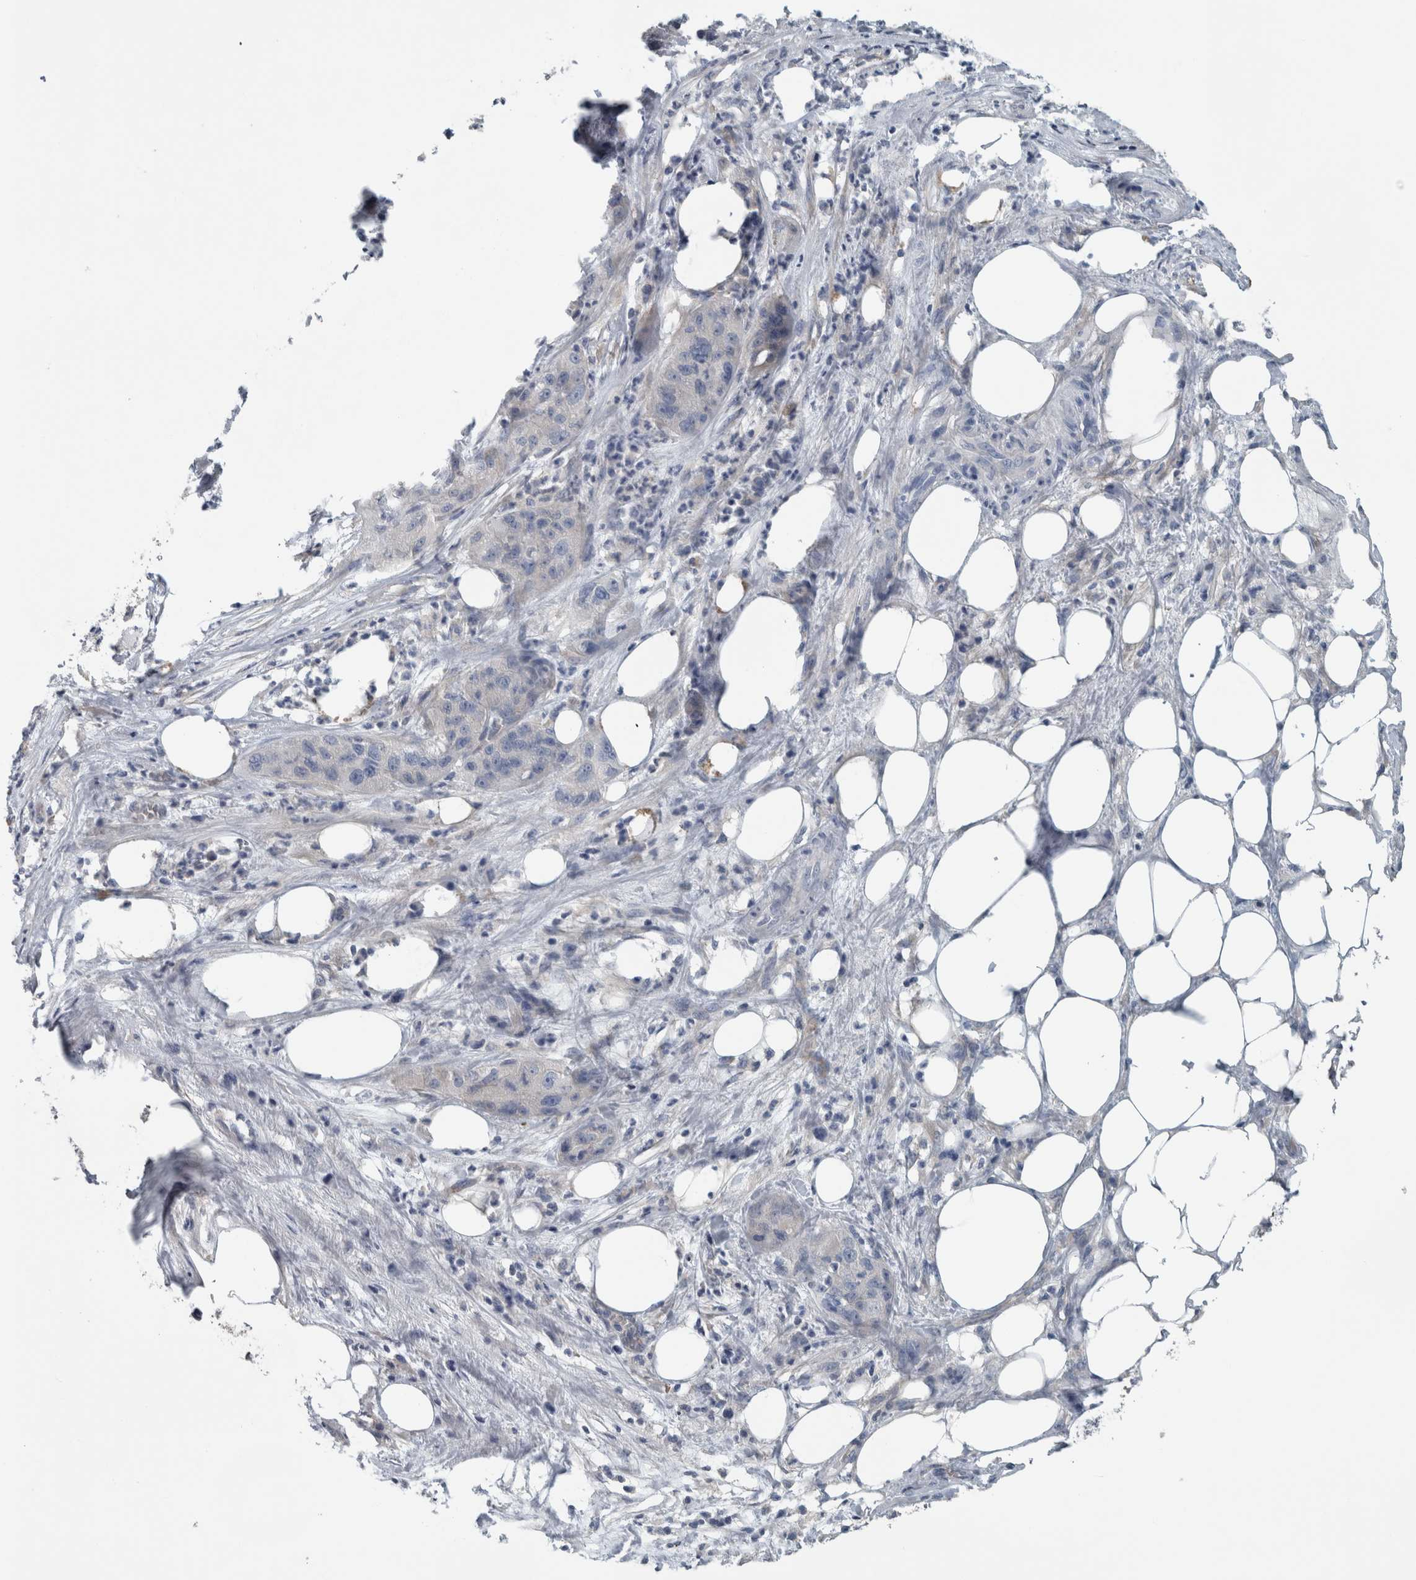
{"staining": {"intensity": "negative", "quantity": "none", "location": "none"}, "tissue": "pancreatic cancer", "cell_type": "Tumor cells", "image_type": "cancer", "snomed": [{"axis": "morphology", "description": "Adenocarcinoma, NOS"}, {"axis": "topography", "description": "Pancreas"}], "caption": "High magnification brightfield microscopy of pancreatic cancer (adenocarcinoma) stained with DAB (brown) and counterstained with hematoxylin (blue): tumor cells show no significant expression.", "gene": "SH3GL2", "patient": {"sex": "female", "age": 78}}